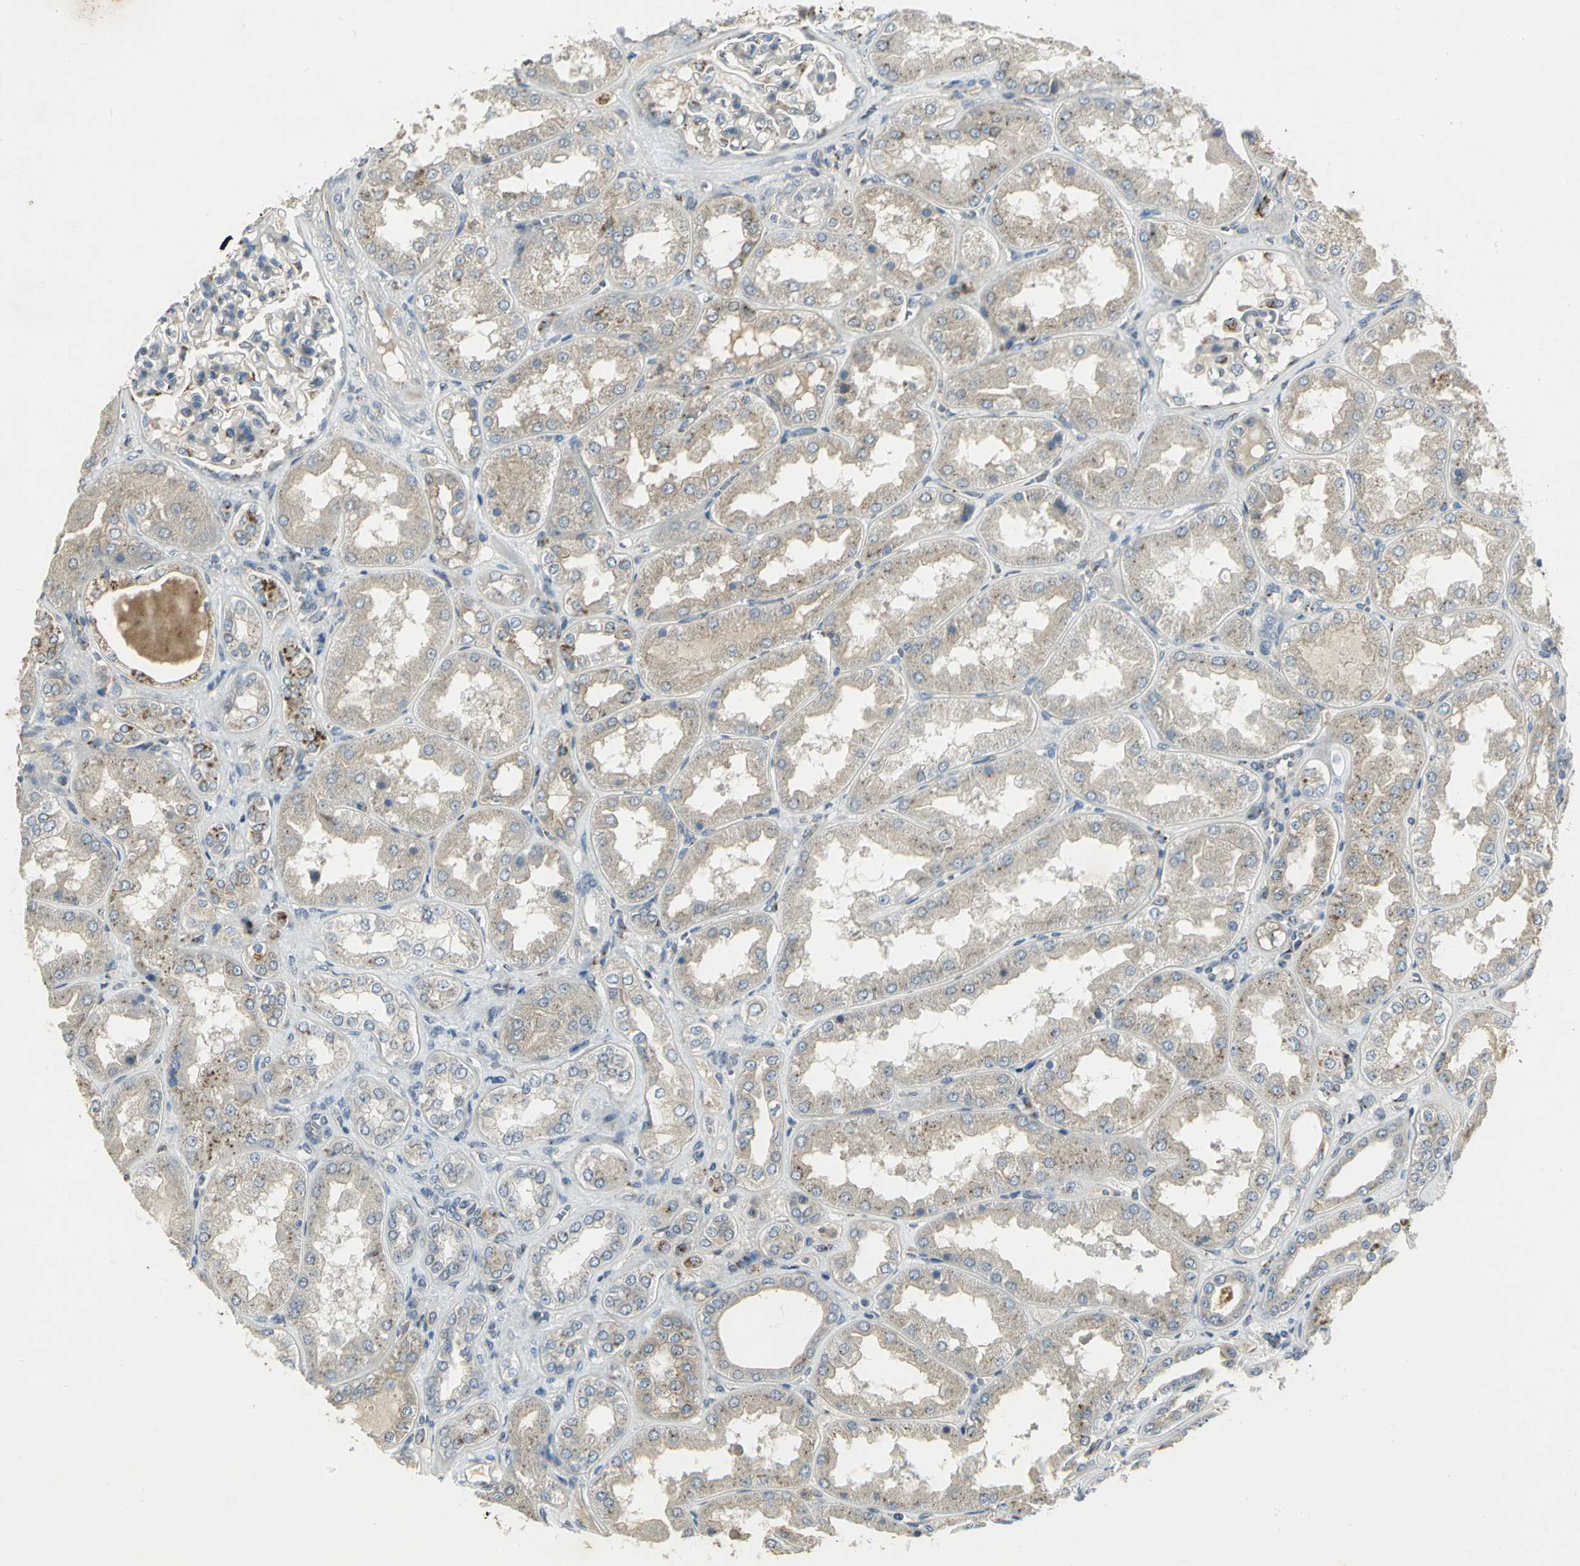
{"staining": {"intensity": "weak", "quantity": "<25%", "location": "cytoplasmic/membranous"}, "tissue": "kidney", "cell_type": "Cells in glomeruli", "image_type": "normal", "snomed": [{"axis": "morphology", "description": "Normal tissue, NOS"}, {"axis": "topography", "description": "Kidney"}], "caption": "This is an IHC photomicrograph of normal human kidney. There is no positivity in cells in glomeruli.", "gene": "TM9SF2", "patient": {"sex": "female", "age": 56}}